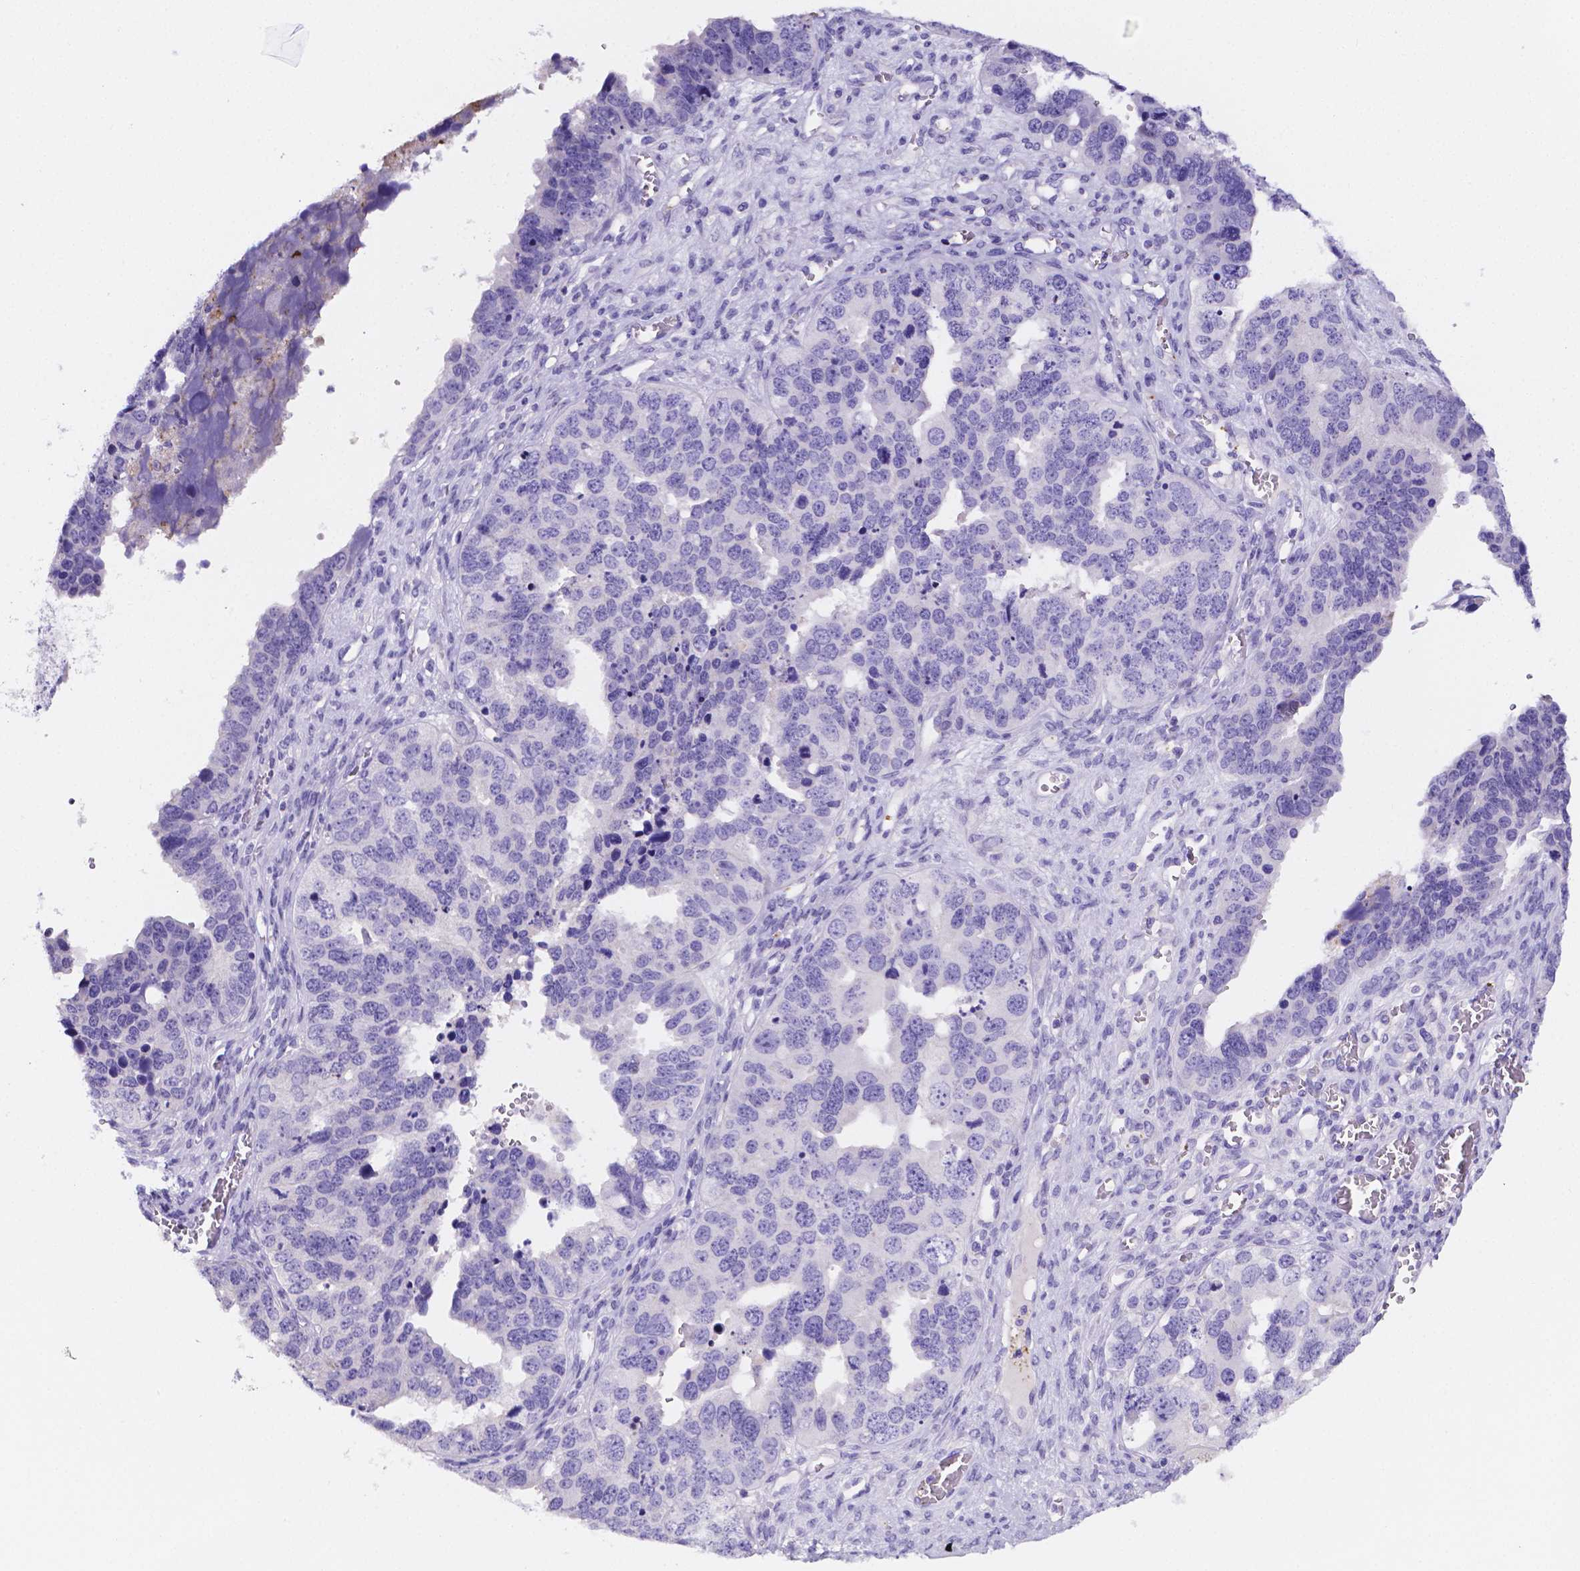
{"staining": {"intensity": "negative", "quantity": "none", "location": "none"}, "tissue": "ovarian cancer", "cell_type": "Tumor cells", "image_type": "cancer", "snomed": [{"axis": "morphology", "description": "Cystadenocarcinoma, serous, NOS"}, {"axis": "topography", "description": "Ovary"}], "caption": "Immunohistochemistry image of neoplastic tissue: ovarian cancer stained with DAB (3,3'-diaminobenzidine) shows no significant protein expression in tumor cells.", "gene": "NRGN", "patient": {"sex": "female", "age": 76}}